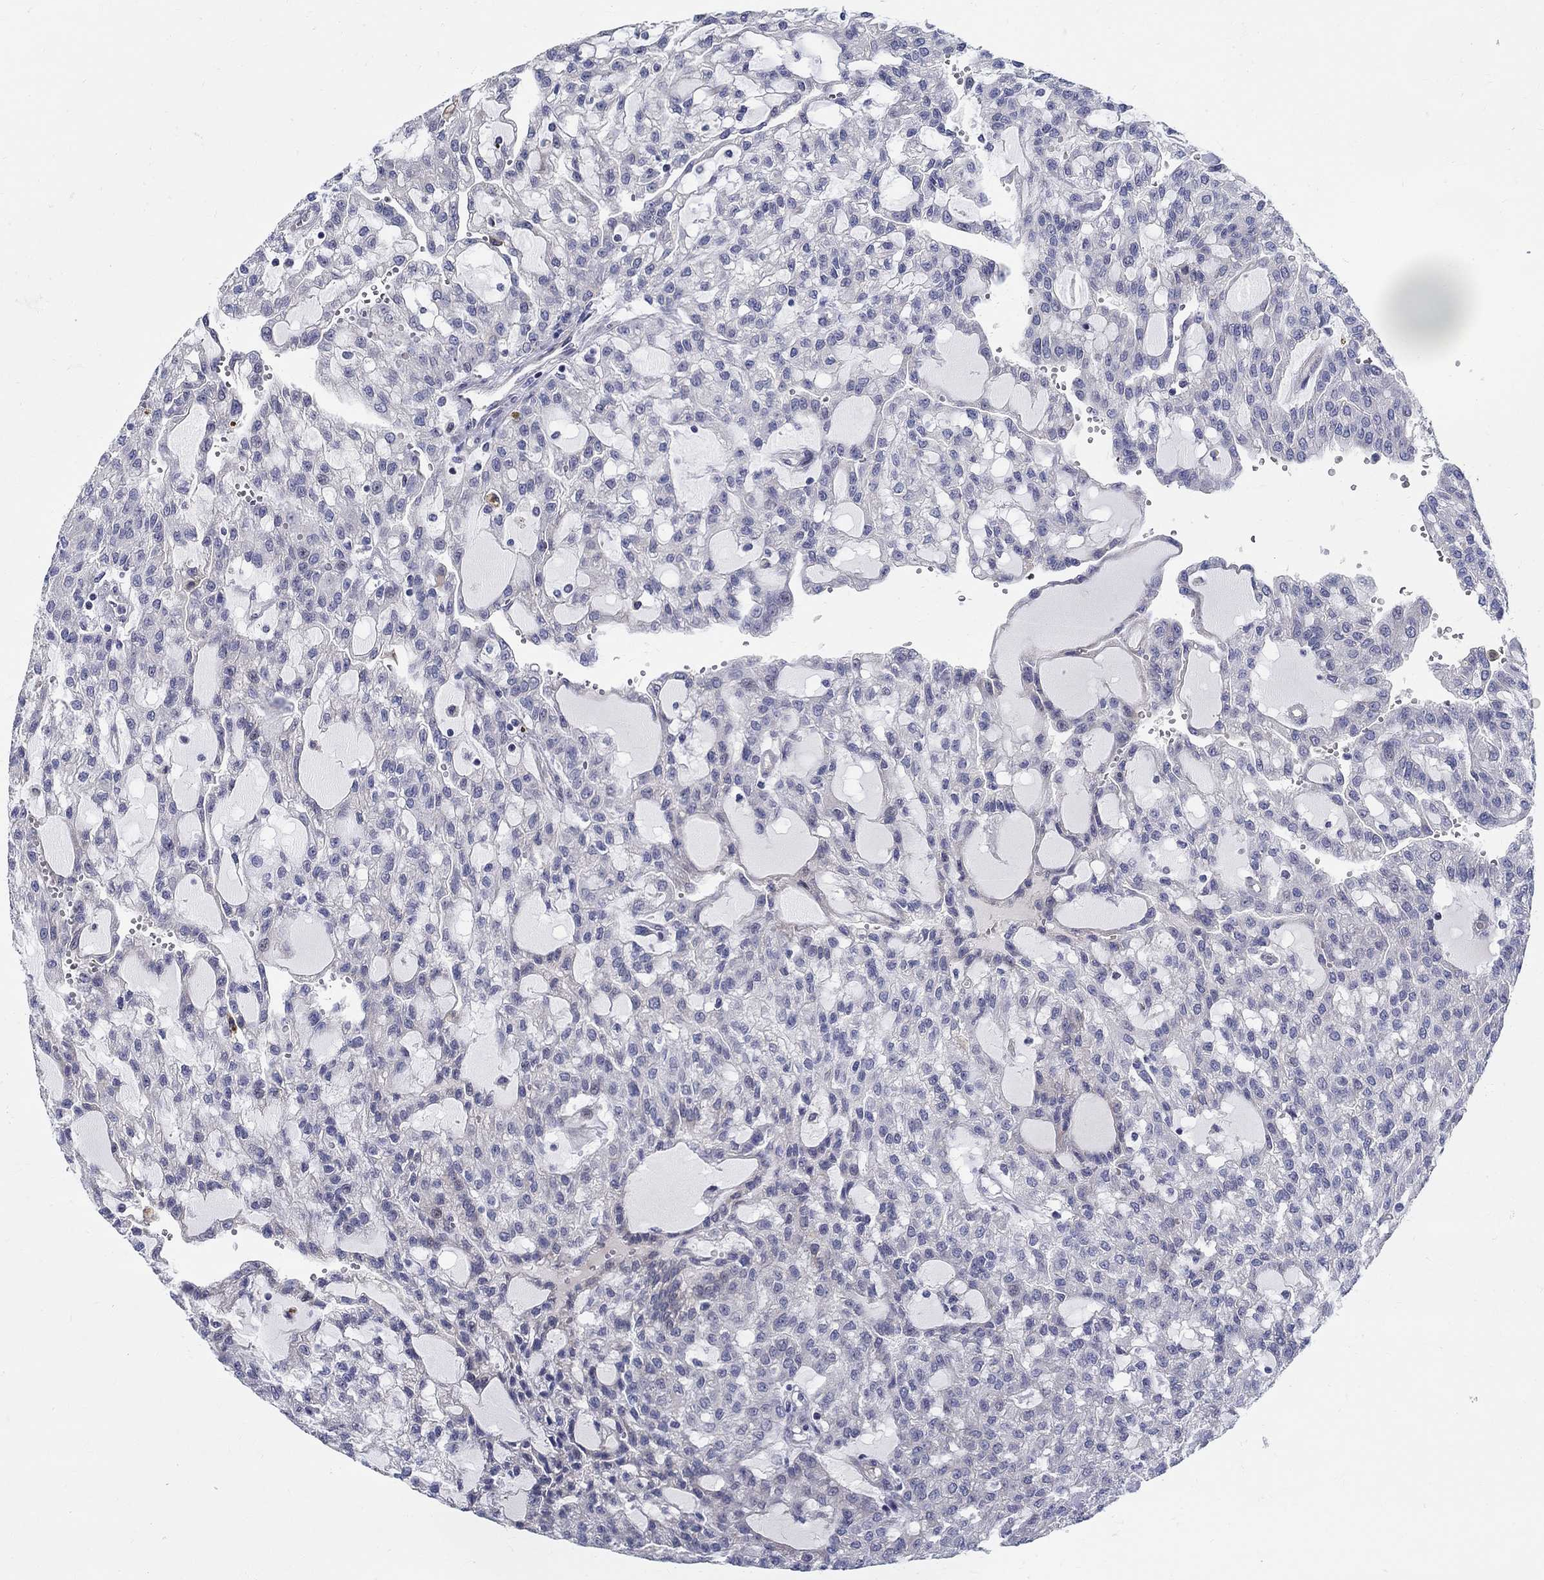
{"staining": {"intensity": "negative", "quantity": "none", "location": "none"}, "tissue": "renal cancer", "cell_type": "Tumor cells", "image_type": "cancer", "snomed": [{"axis": "morphology", "description": "Adenocarcinoma, NOS"}, {"axis": "topography", "description": "Kidney"}], "caption": "The immunohistochemistry (IHC) photomicrograph has no significant expression in tumor cells of renal cancer (adenocarcinoma) tissue.", "gene": "C16orf46", "patient": {"sex": "male", "age": 63}}